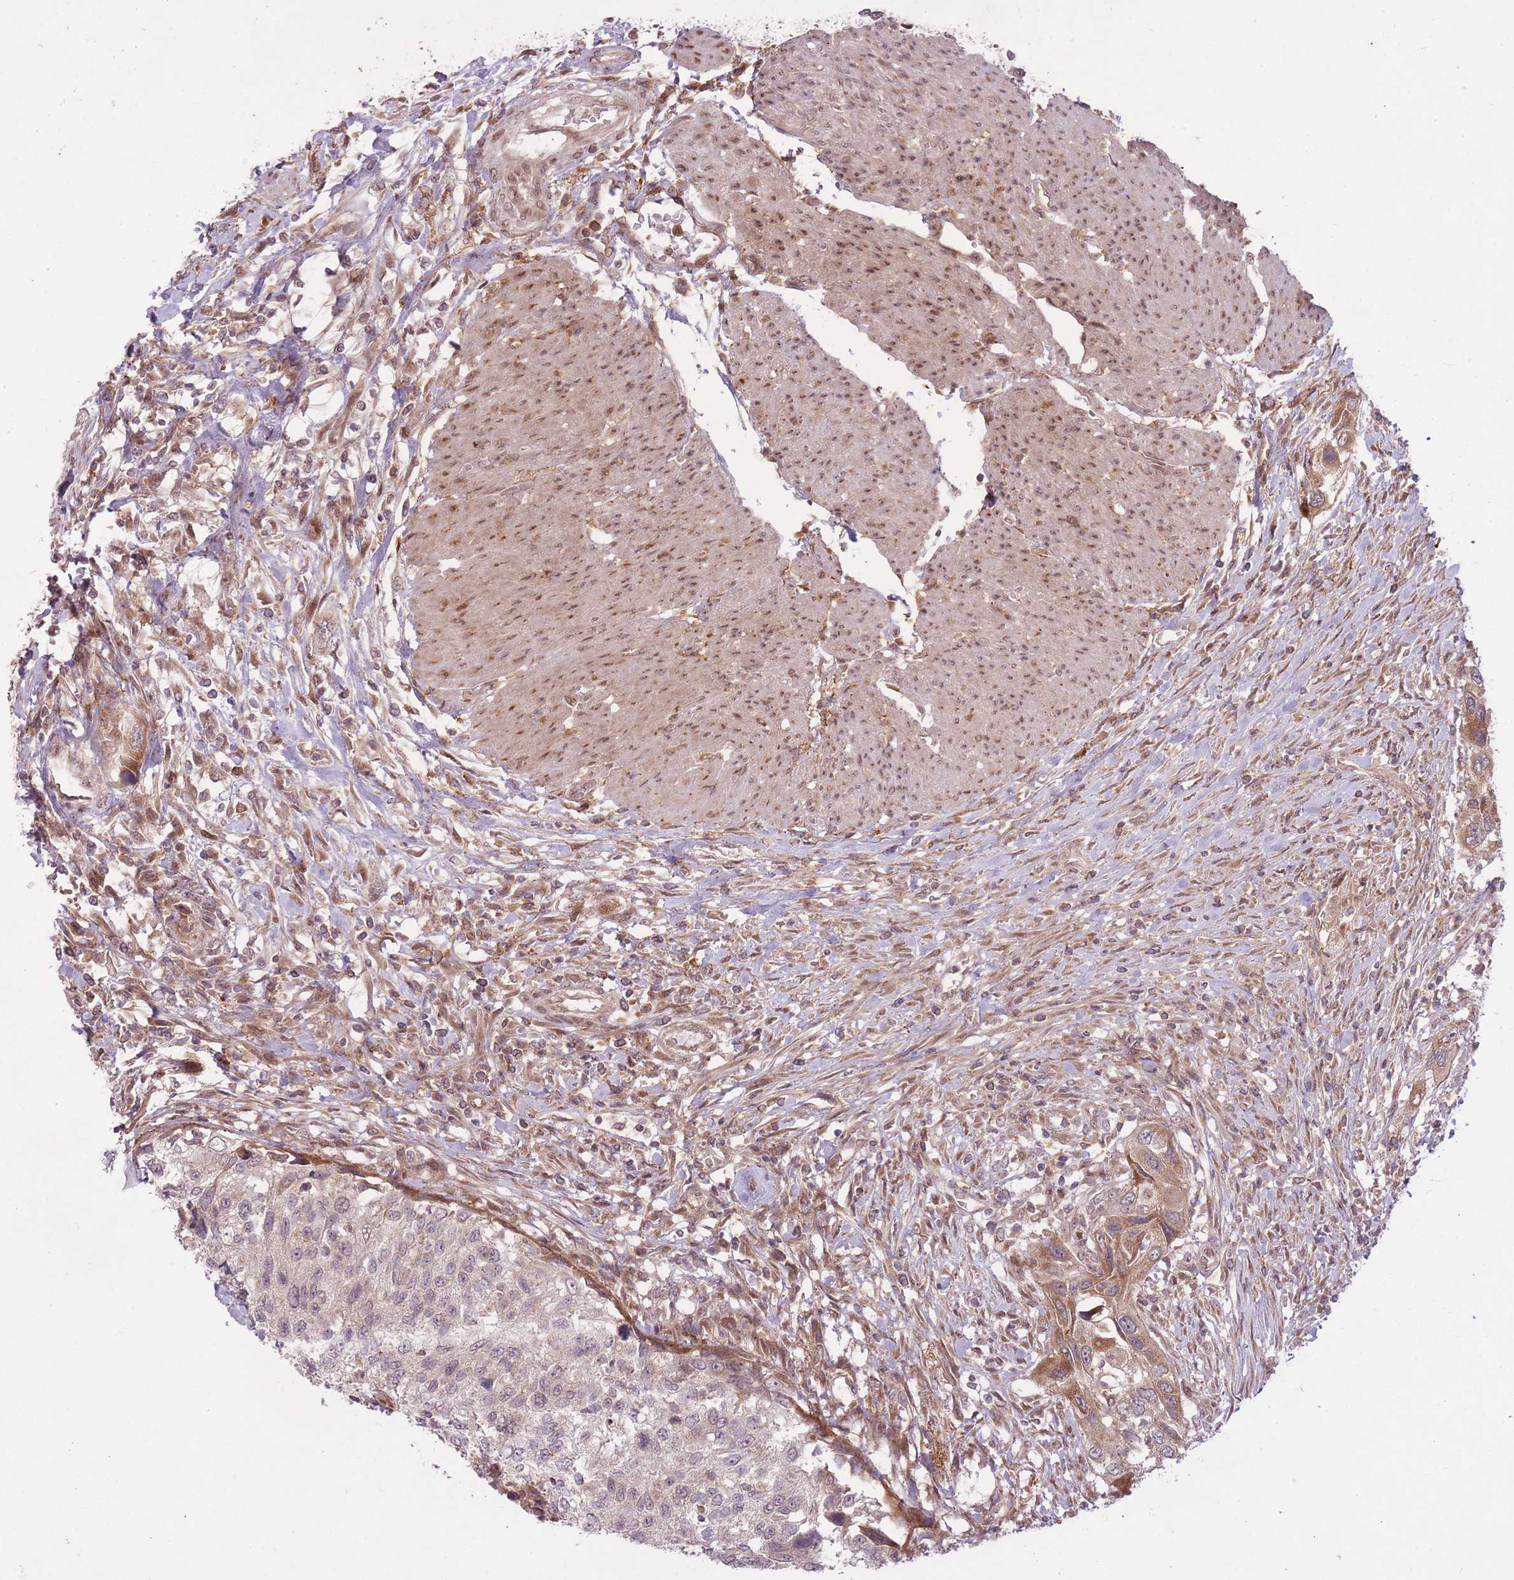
{"staining": {"intensity": "moderate", "quantity": ">75%", "location": "cytoplasmic/membranous"}, "tissue": "urothelial cancer", "cell_type": "Tumor cells", "image_type": "cancer", "snomed": [{"axis": "morphology", "description": "Urothelial carcinoma, High grade"}, {"axis": "topography", "description": "Urinary bladder"}], "caption": "Human urothelial cancer stained with a brown dye demonstrates moderate cytoplasmic/membranous positive expression in approximately >75% of tumor cells.", "gene": "ZNF391", "patient": {"sex": "female", "age": 60}}